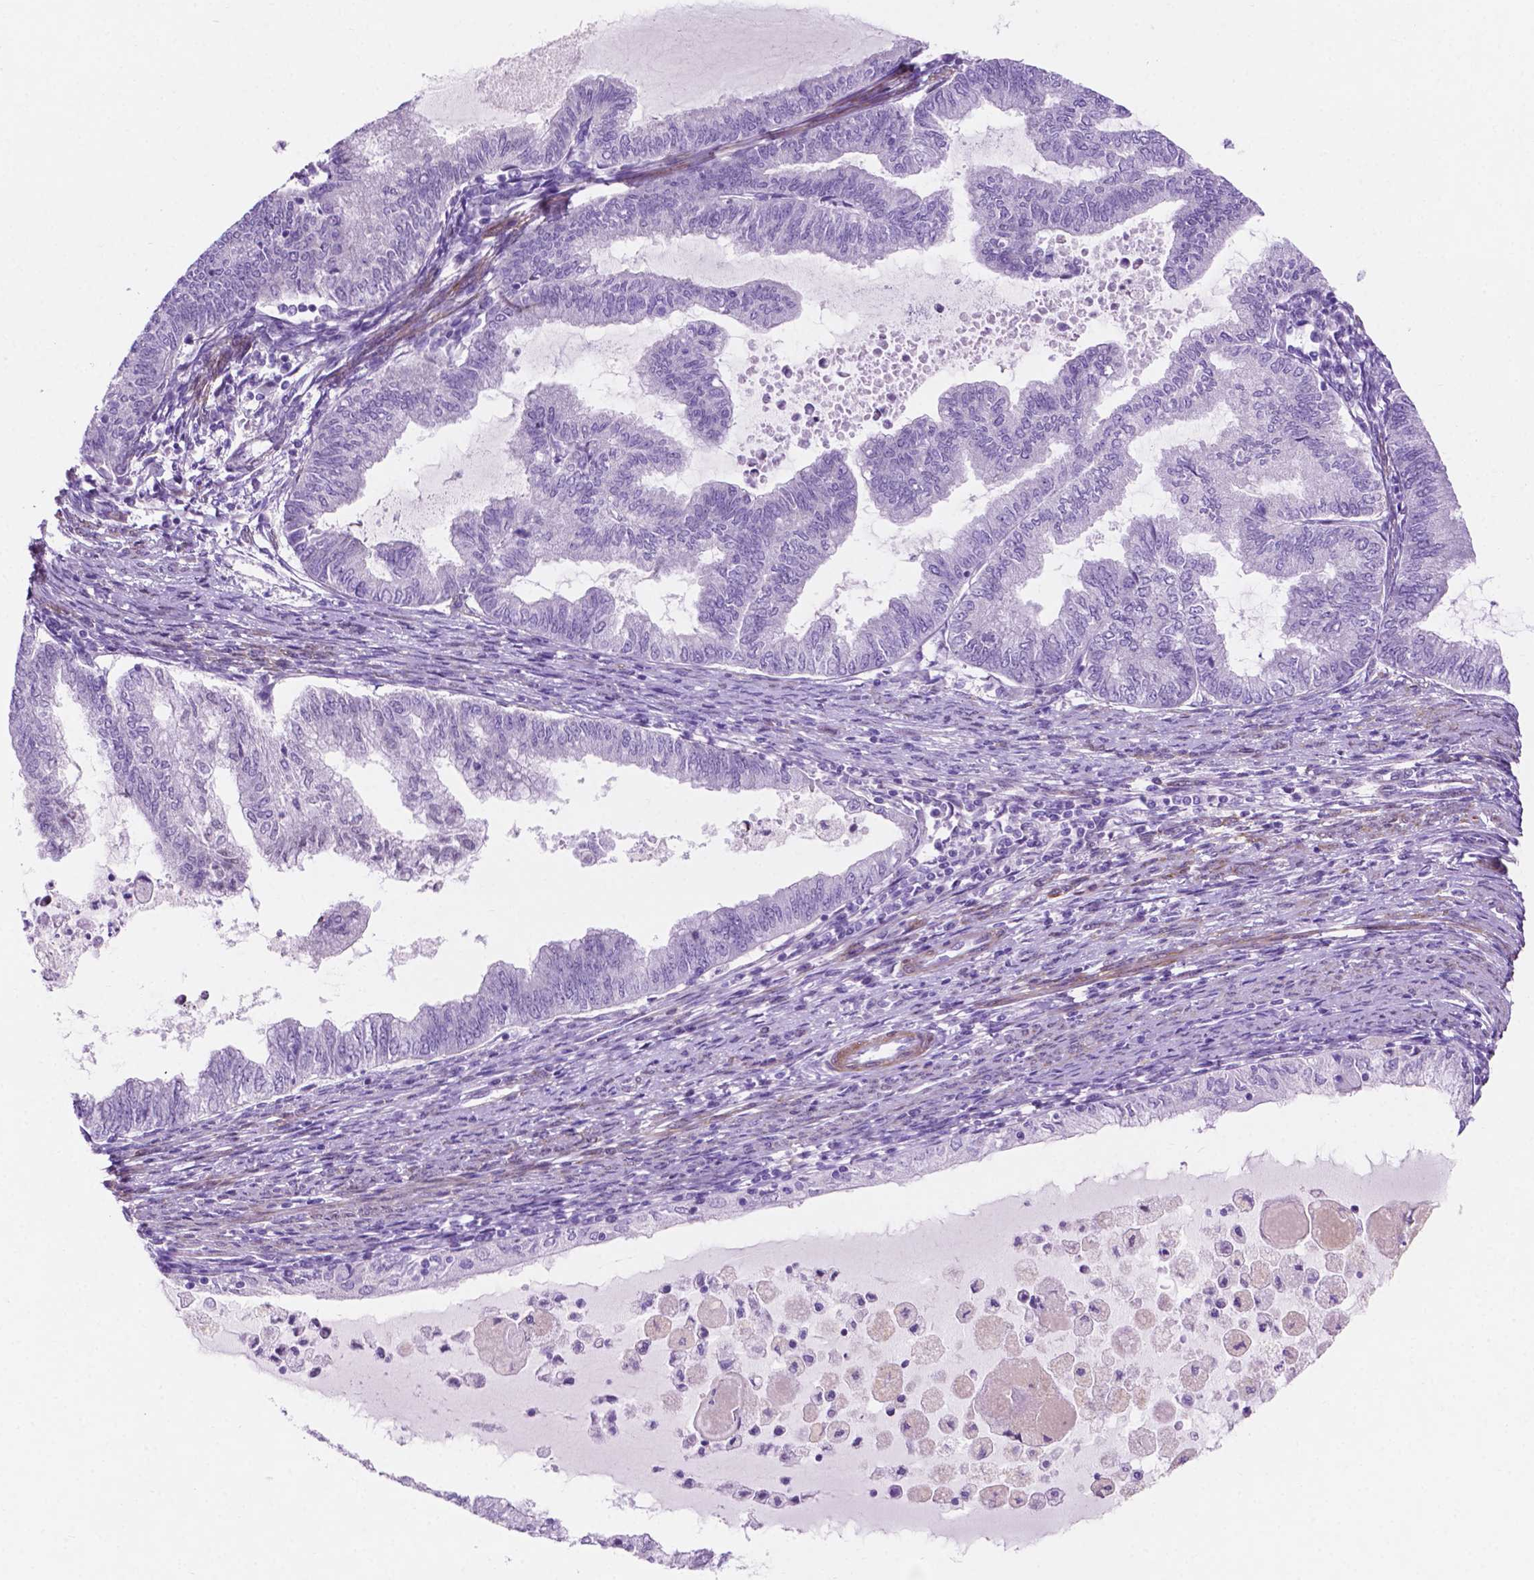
{"staining": {"intensity": "negative", "quantity": "none", "location": "none"}, "tissue": "endometrial cancer", "cell_type": "Tumor cells", "image_type": "cancer", "snomed": [{"axis": "morphology", "description": "Adenocarcinoma, NOS"}, {"axis": "topography", "description": "Endometrium"}], "caption": "This histopathology image is of adenocarcinoma (endometrial) stained with immunohistochemistry to label a protein in brown with the nuclei are counter-stained blue. There is no positivity in tumor cells. The staining was performed using DAB to visualize the protein expression in brown, while the nuclei were stained in blue with hematoxylin (Magnification: 20x).", "gene": "ASPG", "patient": {"sex": "female", "age": 79}}